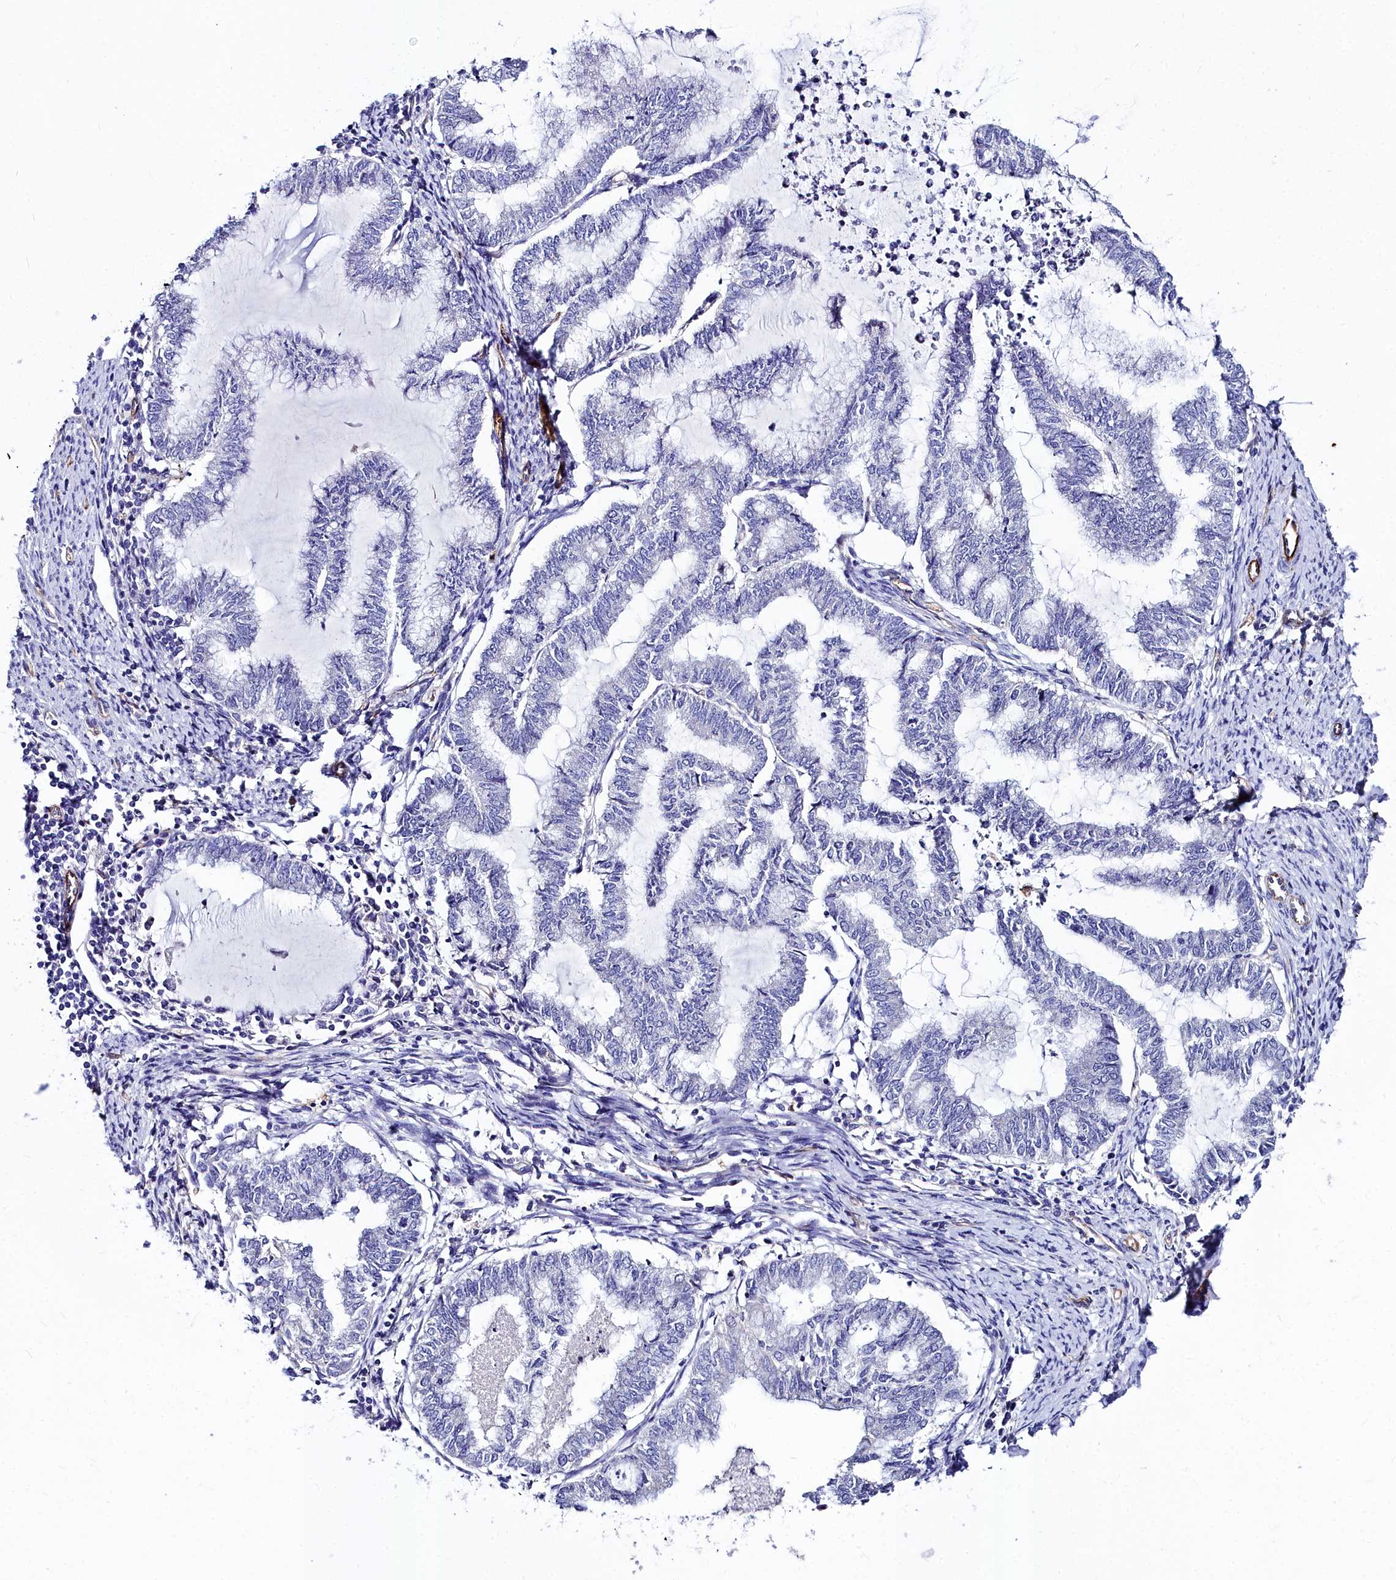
{"staining": {"intensity": "negative", "quantity": "none", "location": "none"}, "tissue": "endometrial cancer", "cell_type": "Tumor cells", "image_type": "cancer", "snomed": [{"axis": "morphology", "description": "Adenocarcinoma, NOS"}, {"axis": "topography", "description": "Endometrium"}], "caption": "An image of adenocarcinoma (endometrial) stained for a protein exhibits no brown staining in tumor cells.", "gene": "CYP4F11", "patient": {"sex": "female", "age": 79}}